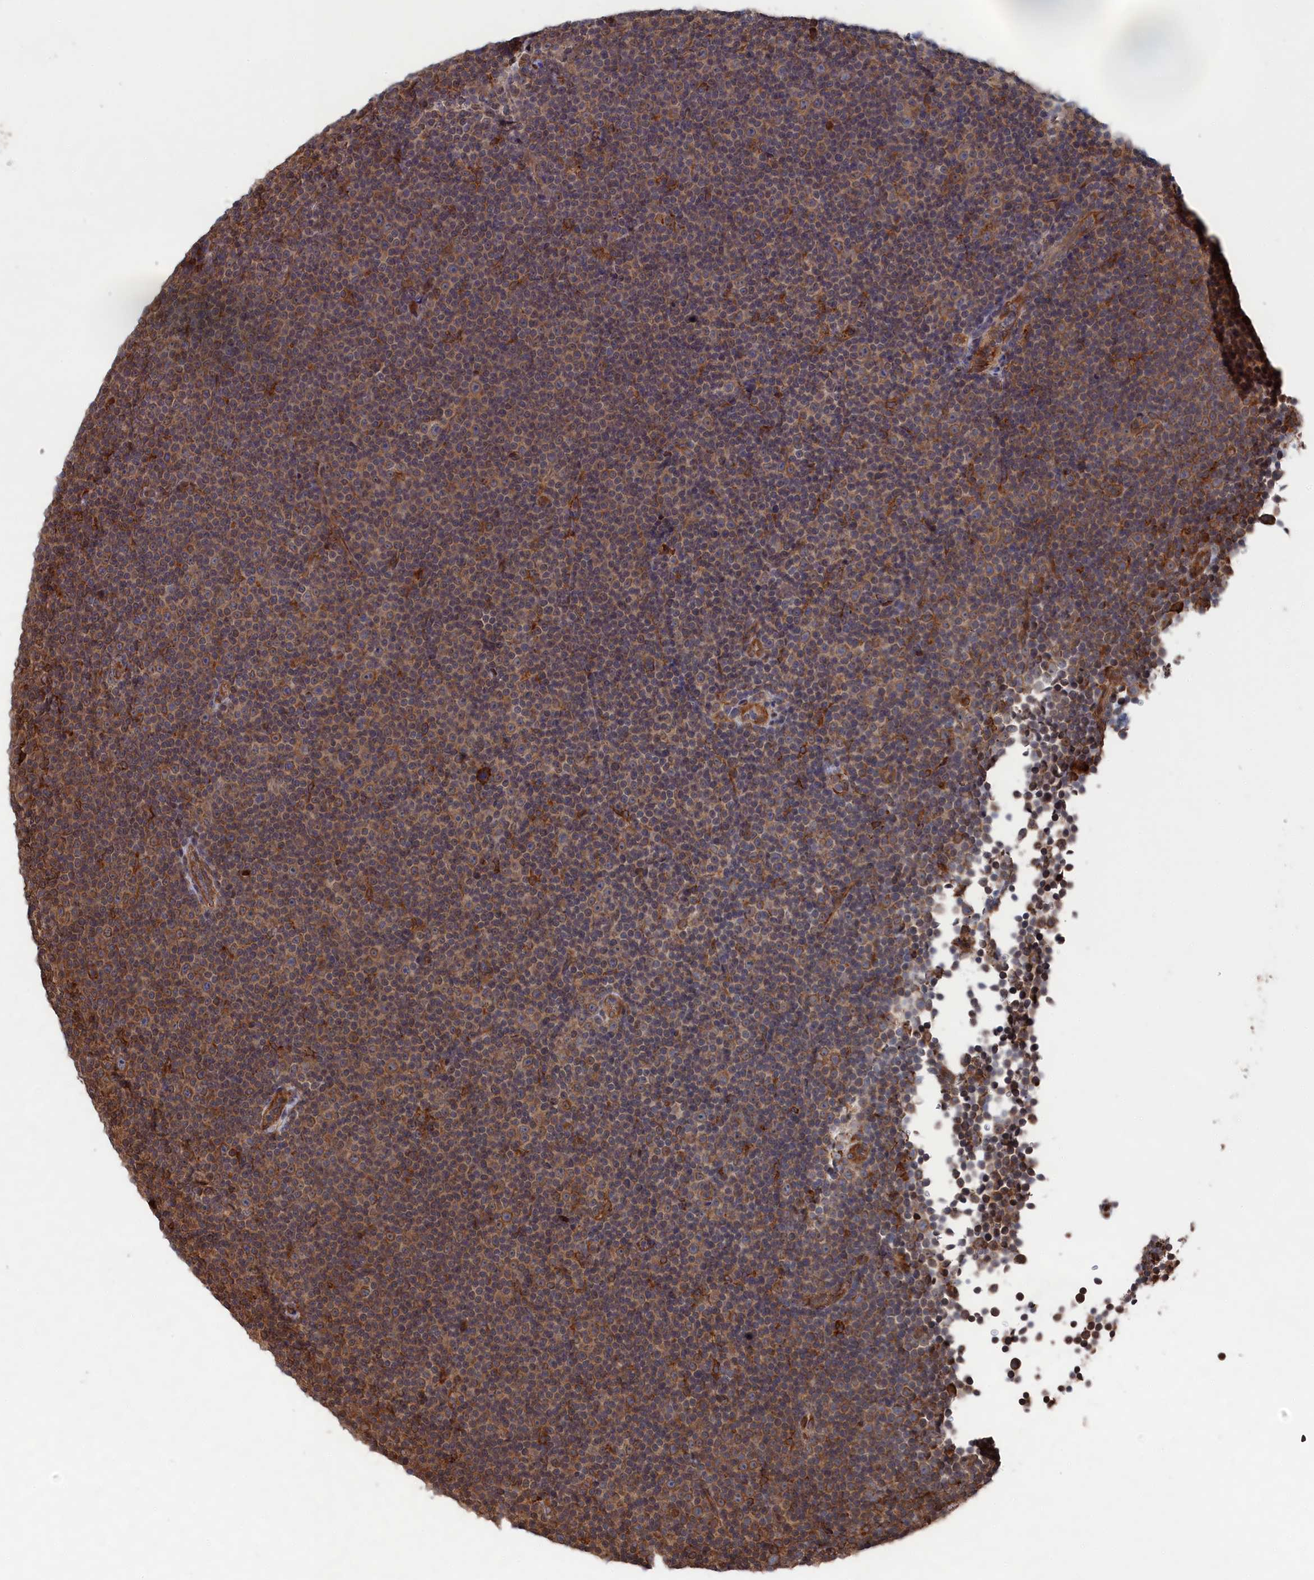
{"staining": {"intensity": "moderate", "quantity": ">75%", "location": "cytoplasmic/membranous"}, "tissue": "lymphoma", "cell_type": "Tumor cells", "image_type": "cancer", "snomed": [{"axis": "morphology", "description": "Malignant lymphoma, non-Hodgkin's type, Low grade"}, {"axis": "topography", "description": "Lymph node"}], "caption": "Moderate cytoplasmic/membranous protein positivity is appreciated in about >75% of tumor cells in malignant lymphoma, non-Hodgkin's type (low-grade).", "gene": "BPIFB6", "patient": {"sex": "female", "age": 67}}